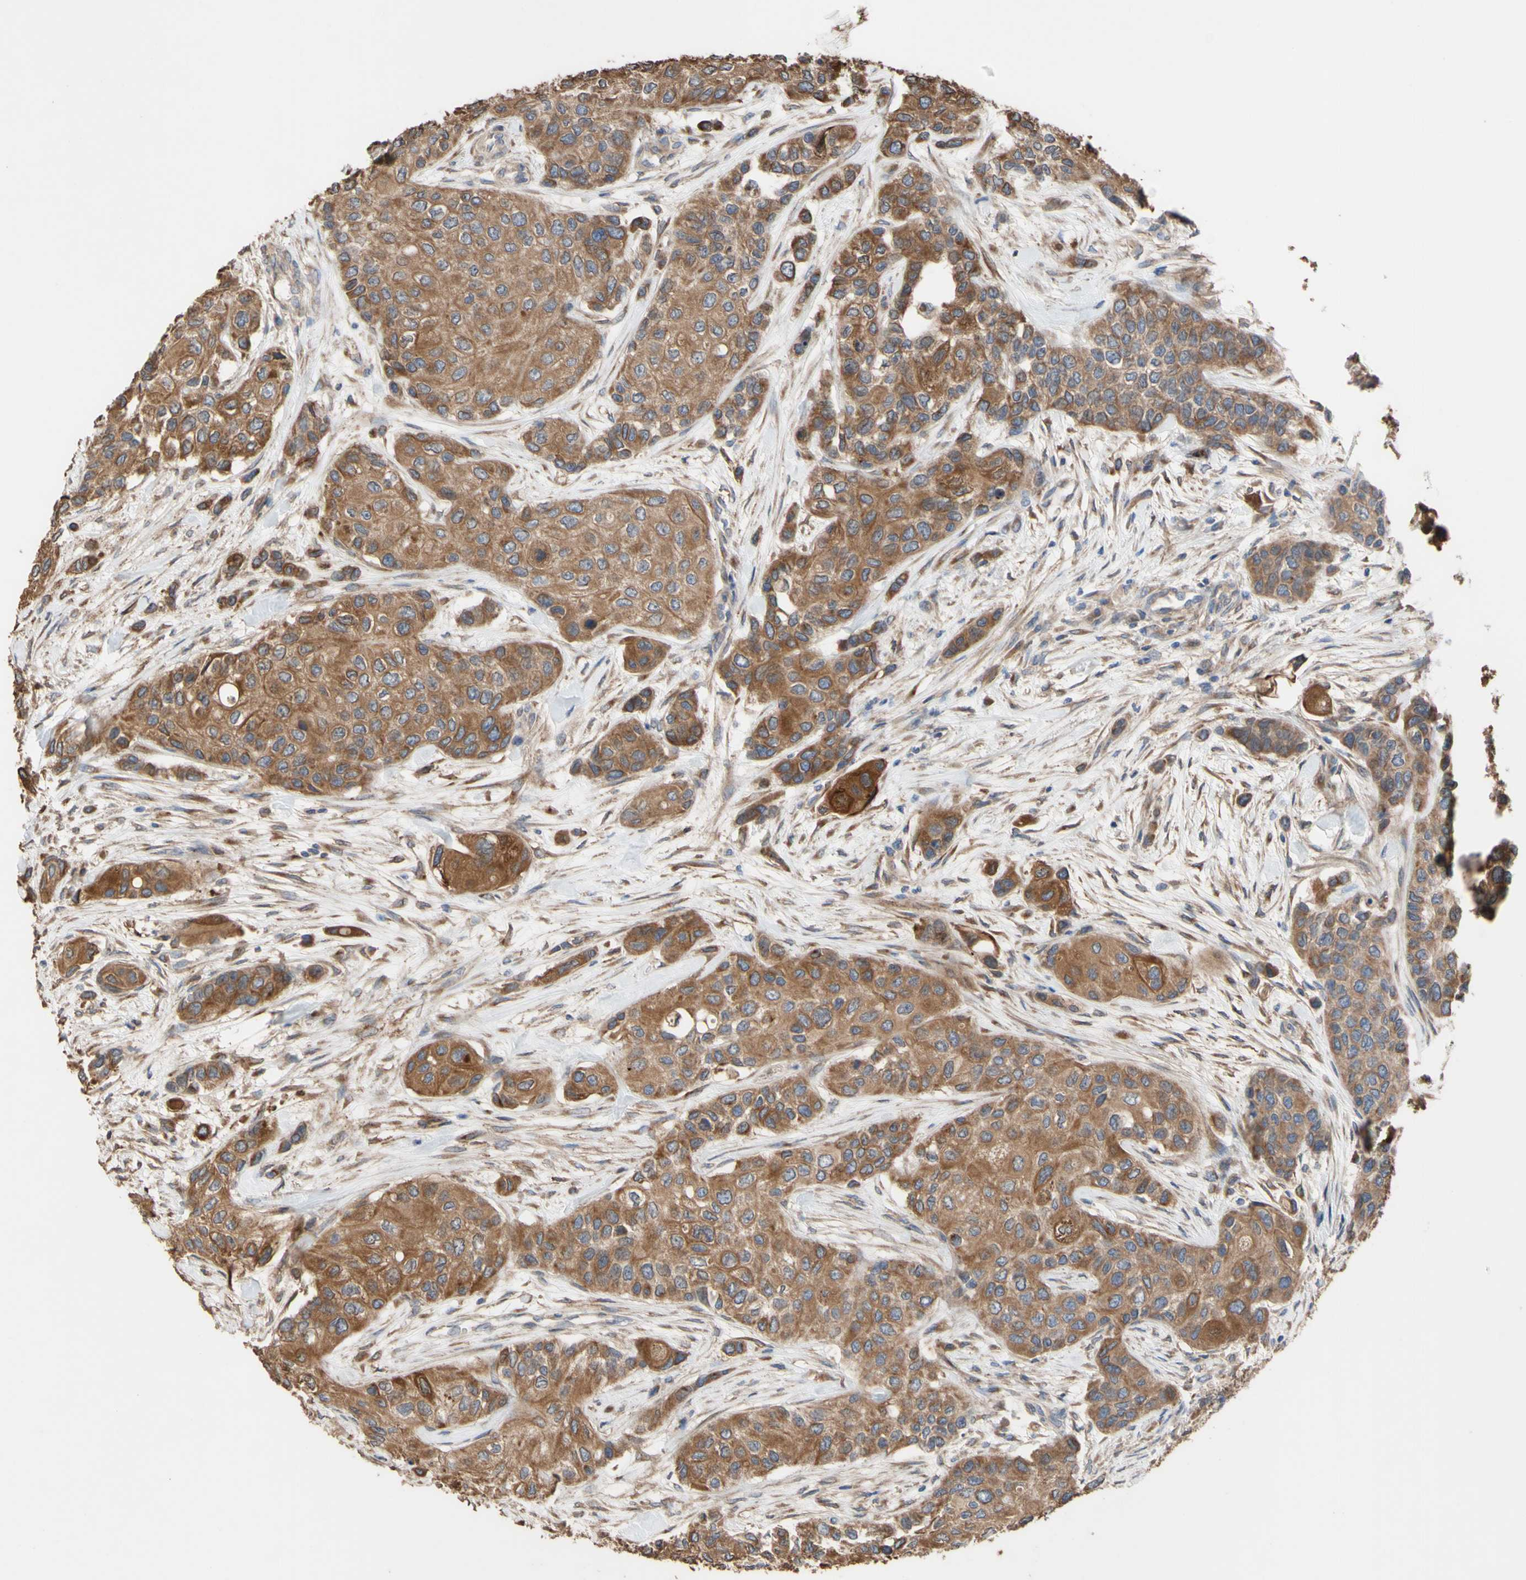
{"staining": {"intensity": "moderate", "quantity": ">75%", "location": "cytoplasmic/membranous"}, "tissue": "urothelial cancer", "cell_type": "Tumor cells", "image_type": "cancer", "snomed": [{"axis": "morphology", "description": "Urothelial carcinoma, High grade"}, {"axis": "topography", "description": "Urinary bladder"}], "caption": "A brown stain highlights moderate cytoplasmic/membranous staining of a protein in human high-grade urothelial carcinoma tumor cells.", "gene": "NECTIN3", "patient": {"sex": "female", "age": 56}}